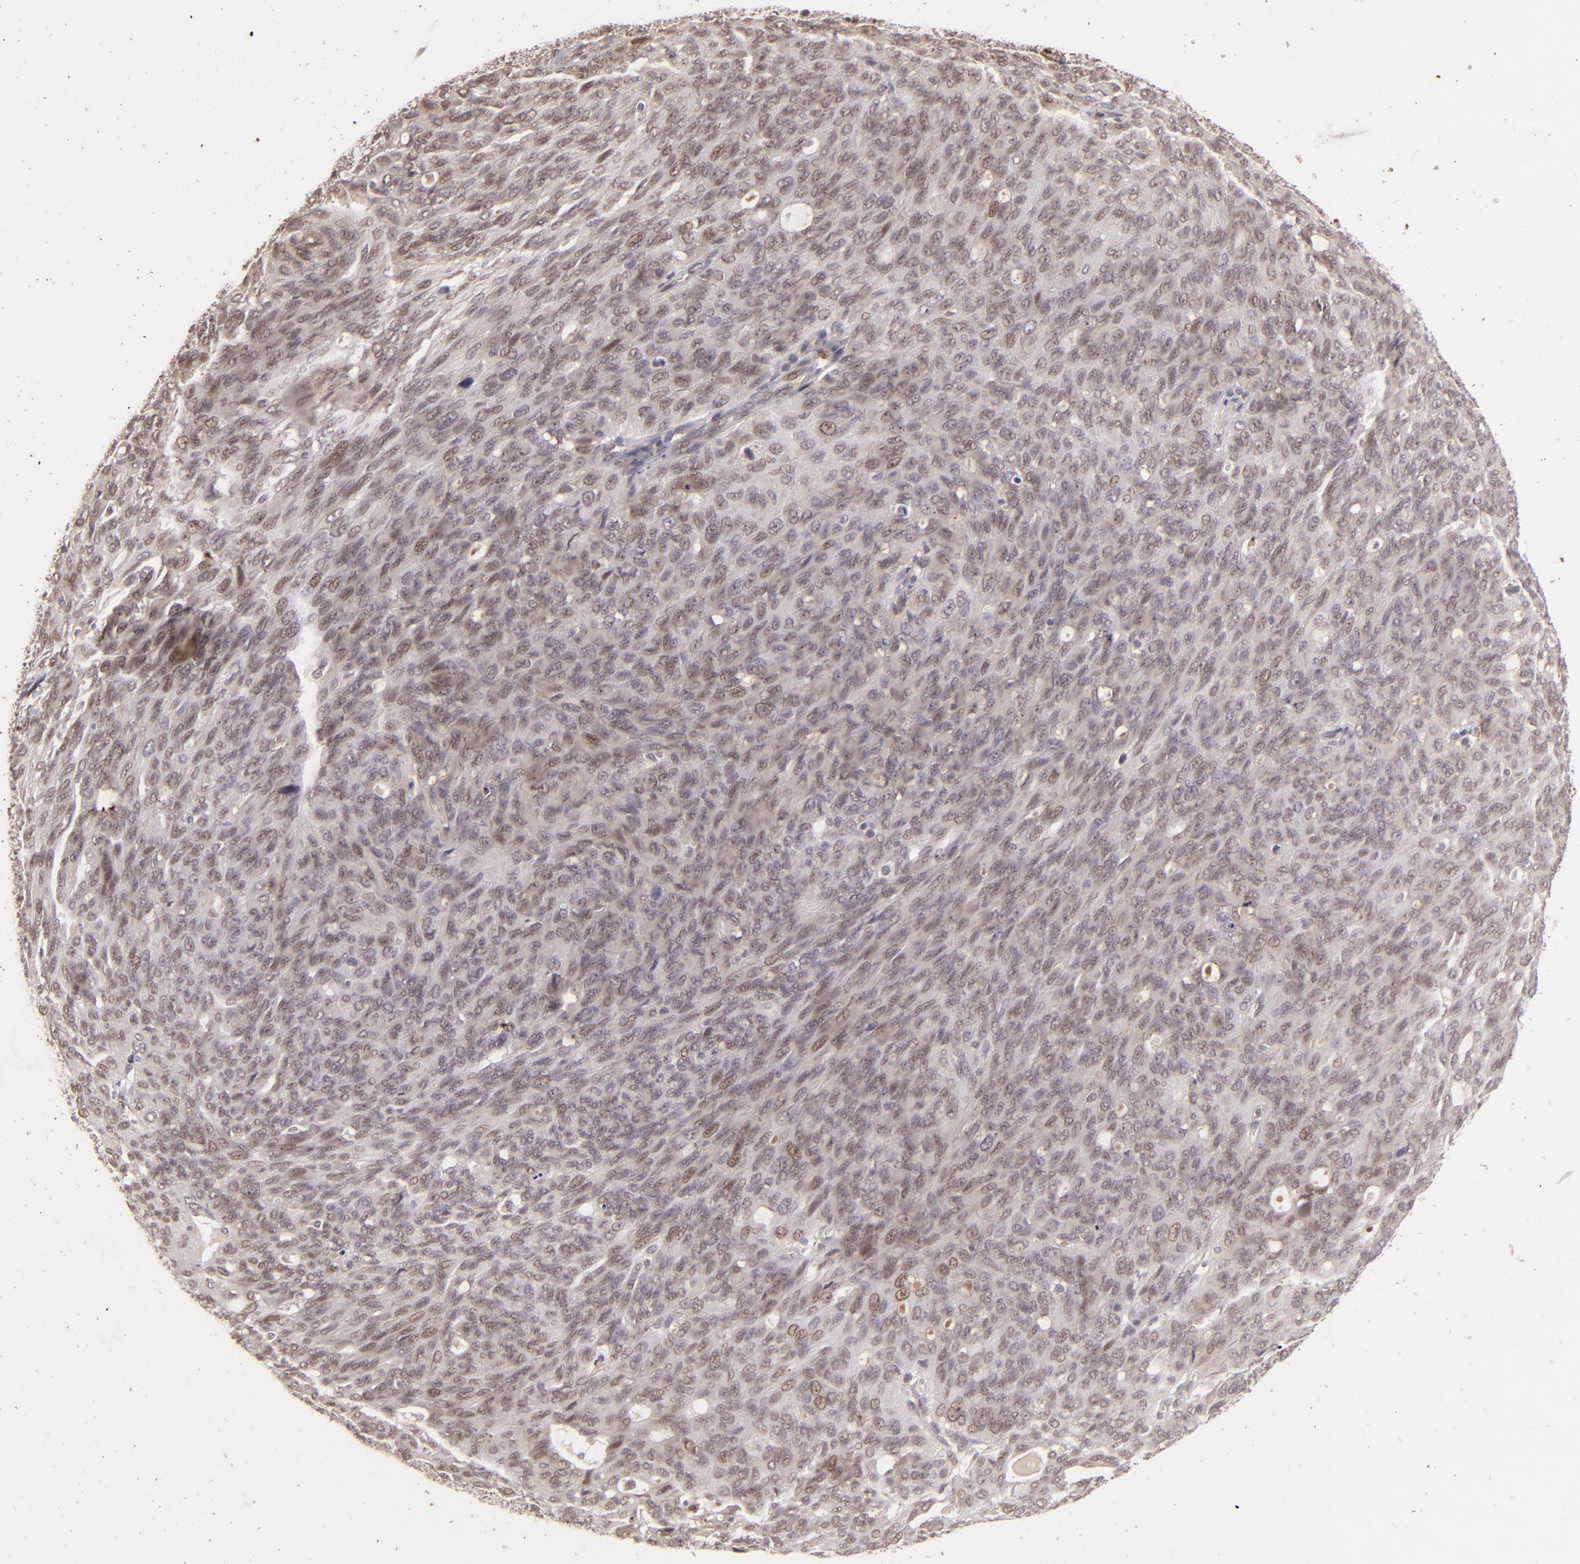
{"staining": {"intensity": "weak", "quantity": "25%-75%", "location": "cytoplasmic/membranous"}, "tissue": "ovarian cancer", "cell_type": "Tumor cells", "image_type": "cancer", "snomed": [{"axis": "morphology", "description": "Carcinoma, endometroid"}, {"axis": "topography", "description": "Ovary"}], "caption": "The photomicrograph shows staining of ovarian cancer (endometroid carcinoma), revealing weak cytoplasmic/membranous protein staining (brown color) within tumor cells. The staining was performed using DAB to visualize the protein expression in brown, while the nuclei were stained in blue with hematoxylin (Magnification: 20x).", "gene": "DFFA", "patient": {"sex": "female", "age": 60}}